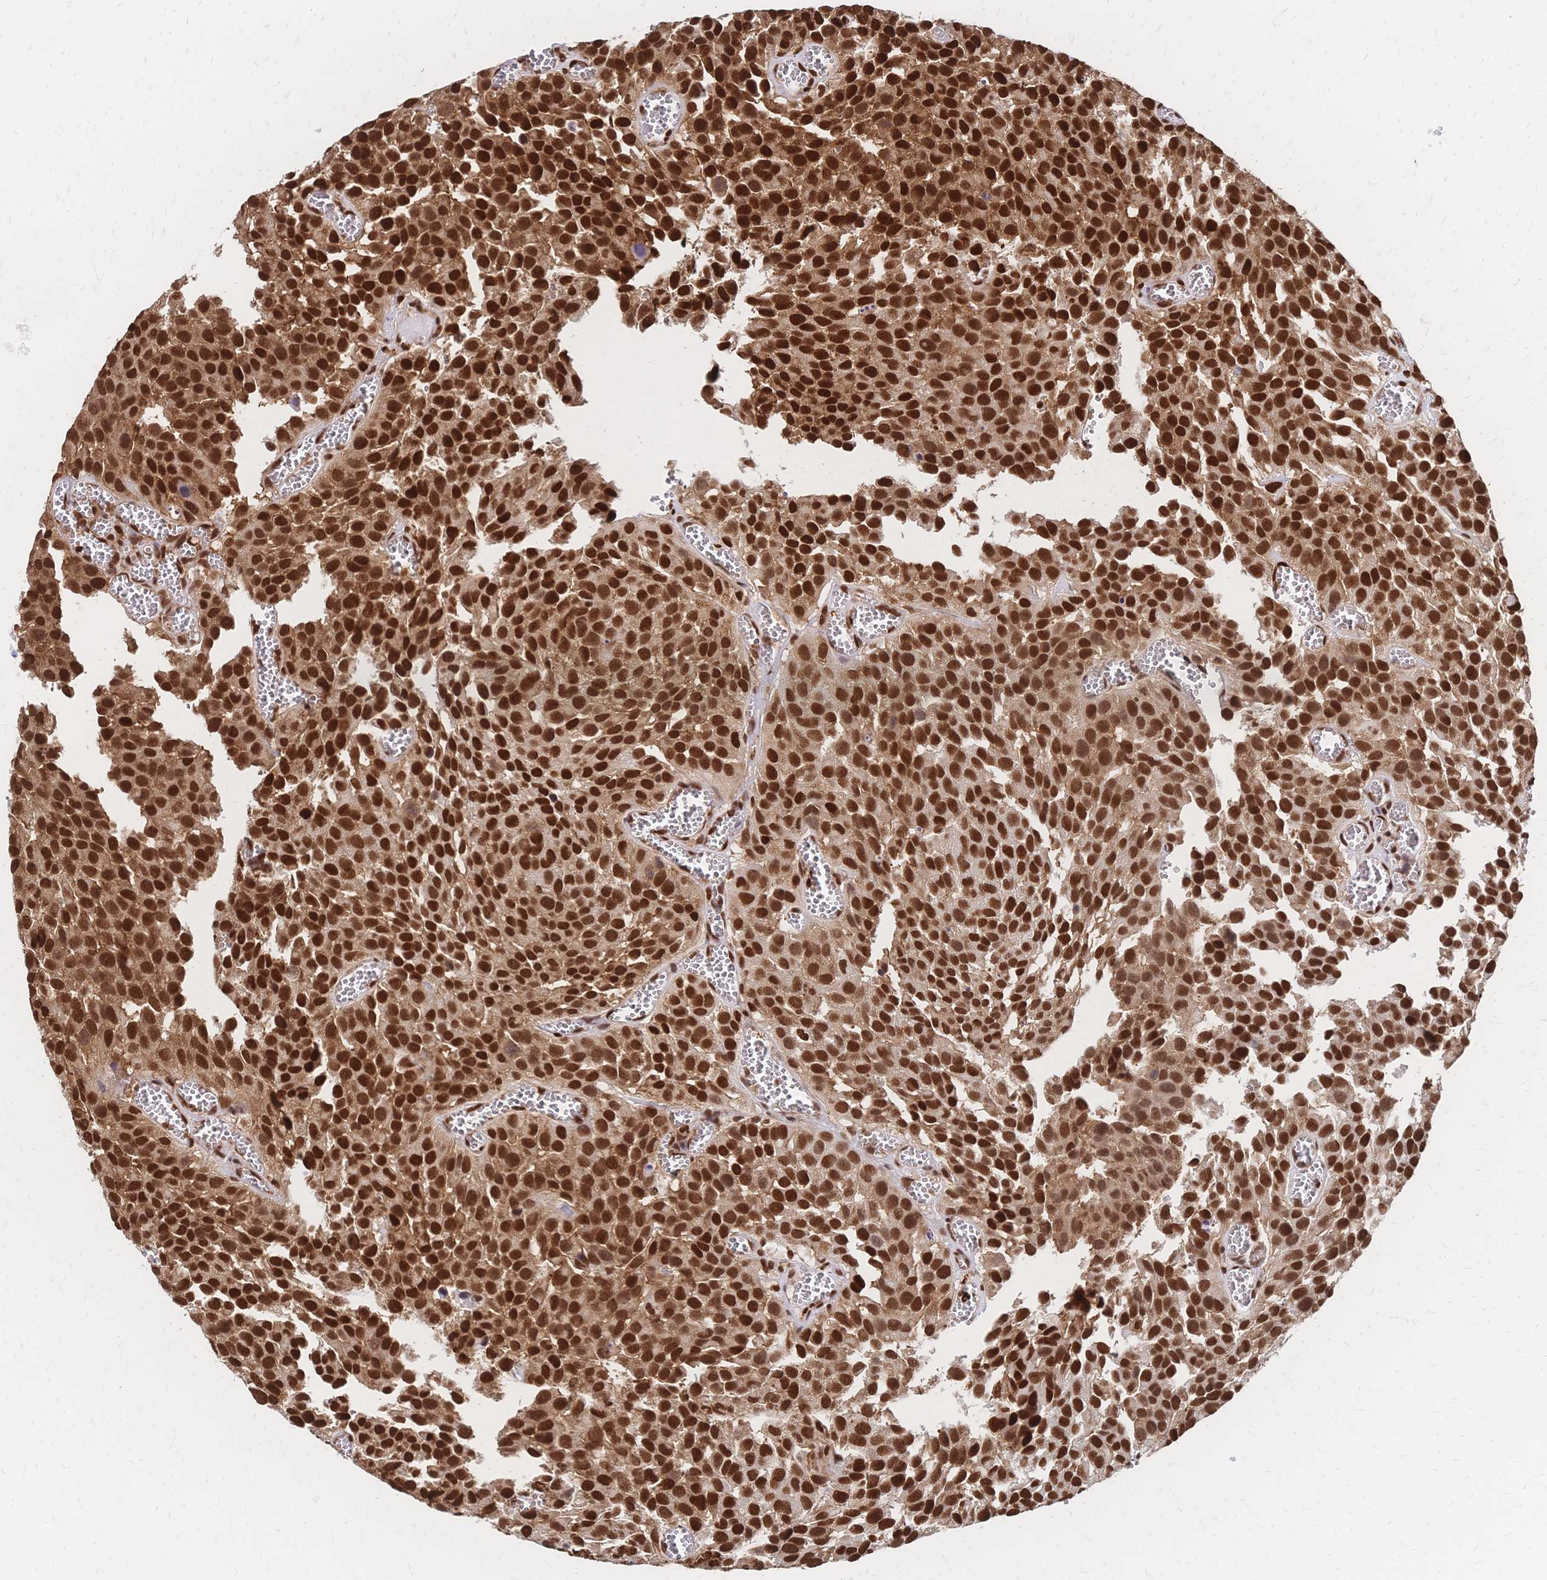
{"staining": {"intensity": "strong", "quantity": ">75%", "location": "nuclear"}, "tissue": "urothelial cancer", "cell_type": "Tumor cells", "image_type": "cancer", "snomed": [{"axis": "morphology", "description": "Urothelial carcinoma, Low grade"}, {"axis": "topography", "description": "Urinary bladder"}], "caption": "IHC histopathology image of neoplastic tissue: low-grade urothelial carcinoma stained using IHC shows high levels of strong protein expression localized specifically in the nuclear of tumor cells, appearing as a nuclear brown color.", "gene": "HDGF", "patient": {"sex": "female", "age": 69}}